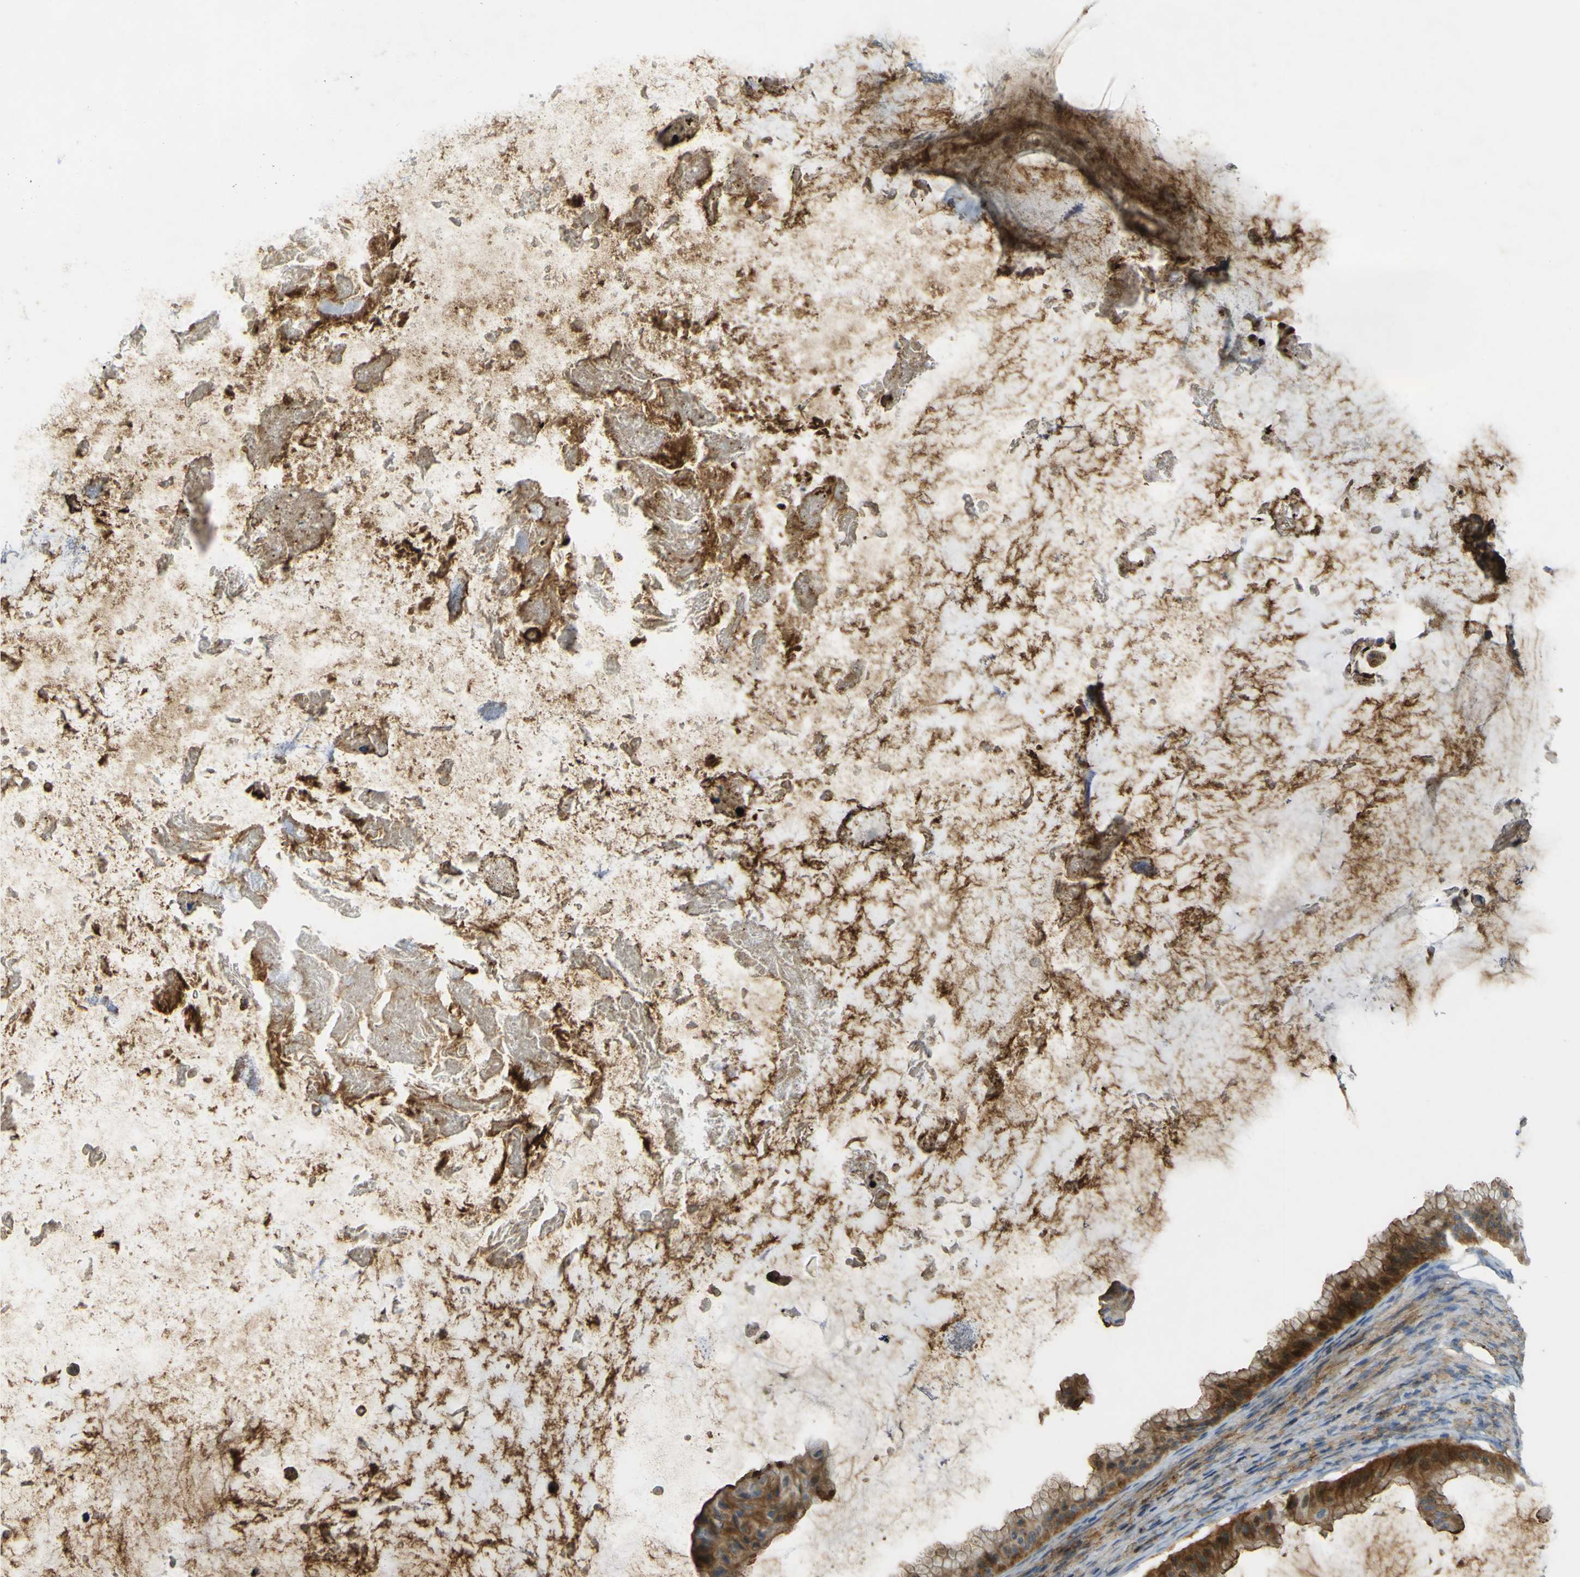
{"staining": {"intensity": "strong", "quantity": ">75%", "location": "cytoplasmic/membranous"}, "tissue": "ovarian cancer", "cell_type": "Tumor cells", "image_type": "cancer", "snomed": [{"axis": "morphology", "description": "Cystadenocarcinoma, mucinous, NOS"}, {"axis": "topography", "description": "Ovary"}], "caption": "Mucinous cystadenocarcinoma (ovarian) was stained to show a protein in brown. There is high levels of strong cytoplasmic/membranous staining in about >75% of tumor cells.", "gene": "PLXDC1", "patient": {"sex": "female", "age": 61}}